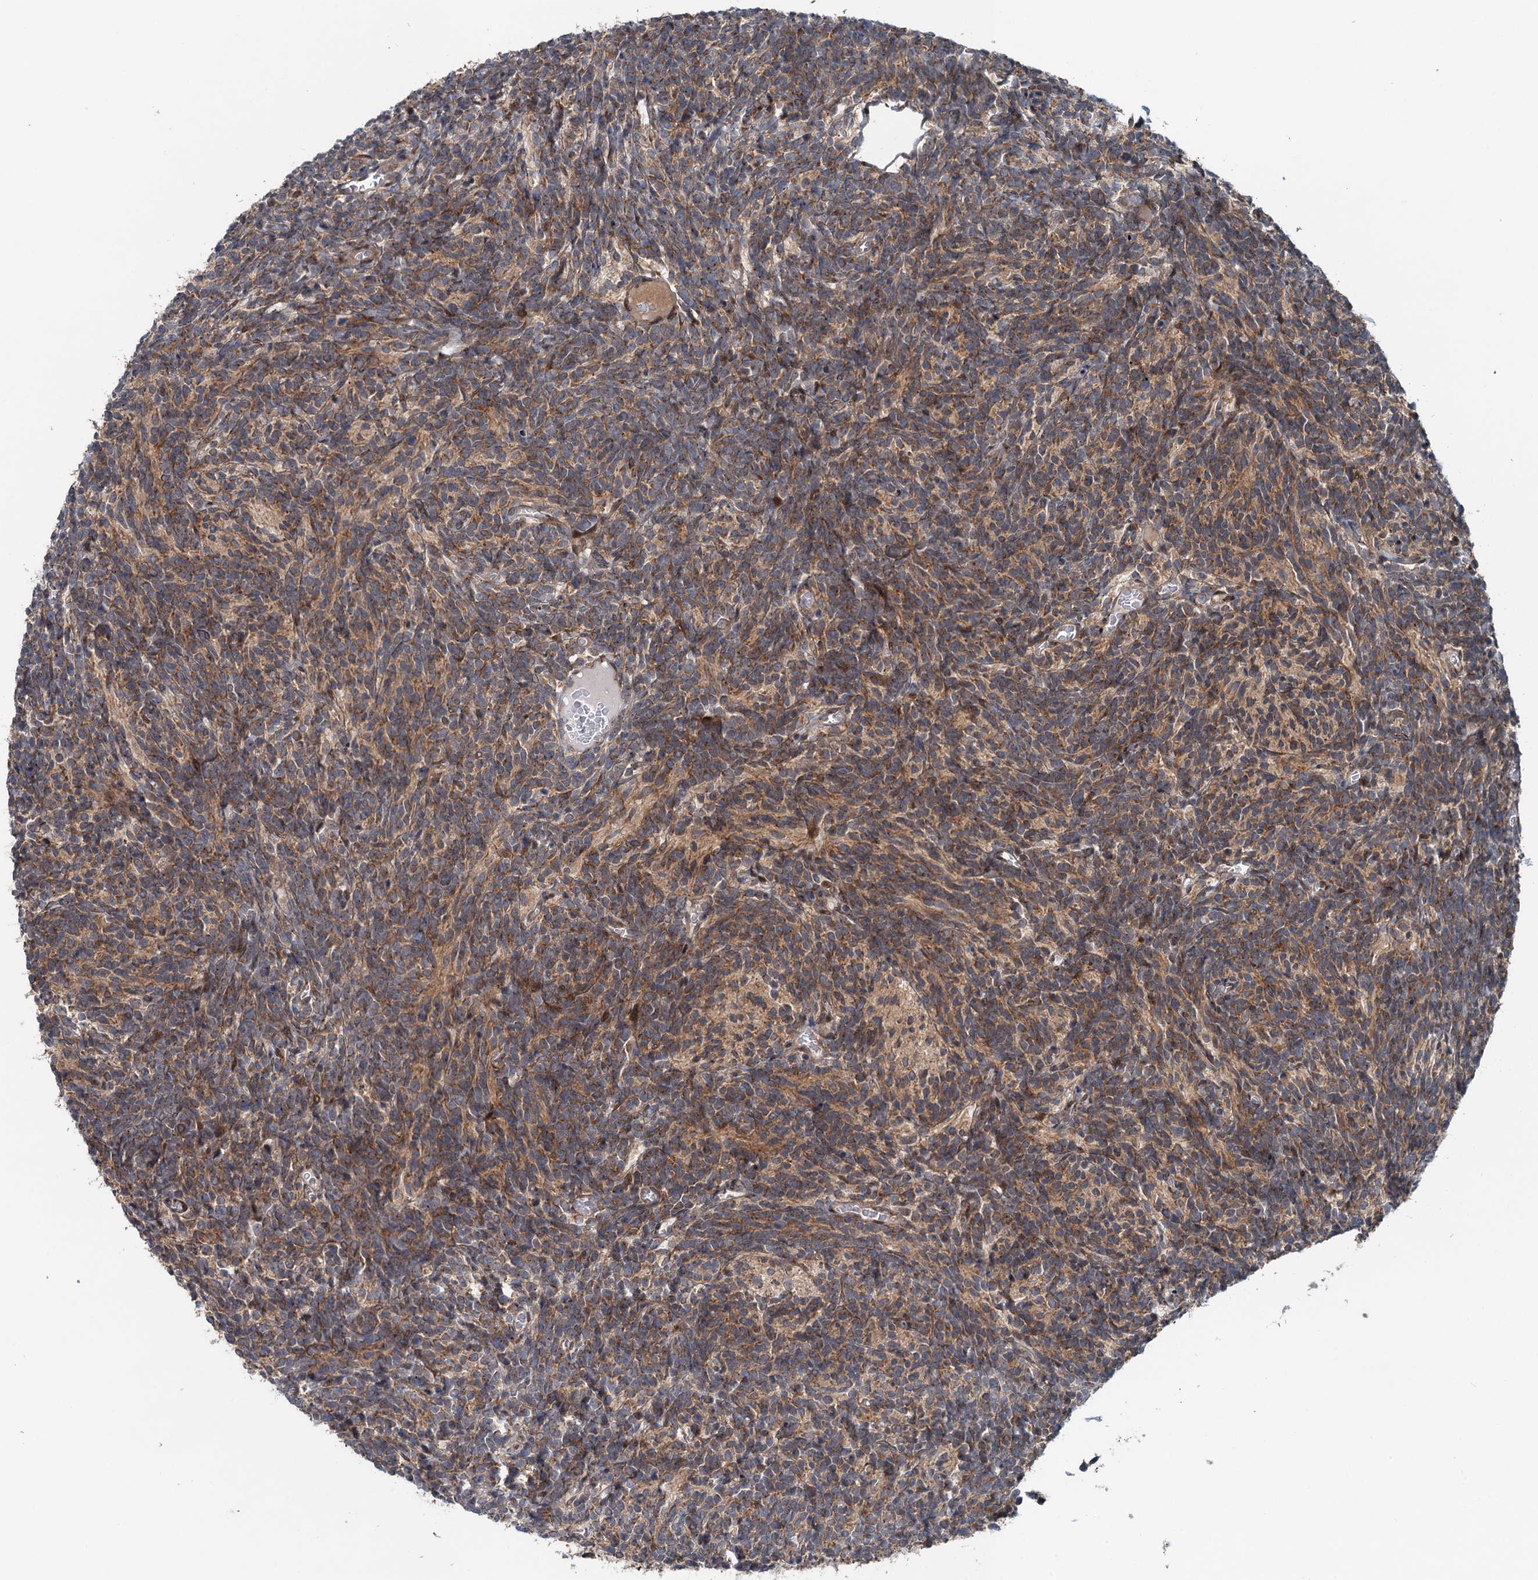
{"staining": {"intensity": "moderate", "quantity": ">75%", "location": "cytoplasmic/membranous"}, "tissue": "glioma", "cell_type": "Tumor cells", "image_type": "cancer", "snomed": [{"axis": "morphology", "description": "Glioma, malignant, Low grade"}, {"axis": "topography", "description": "Brain"}], "caption": "Immunohistochemical staining of glioma shows medium levels of moderate cytoplasmic/membranous positivity in about >75% of tumor cells.", "gene": "DYNC2I2", "patient": {"sex": "female", "age": 1}}